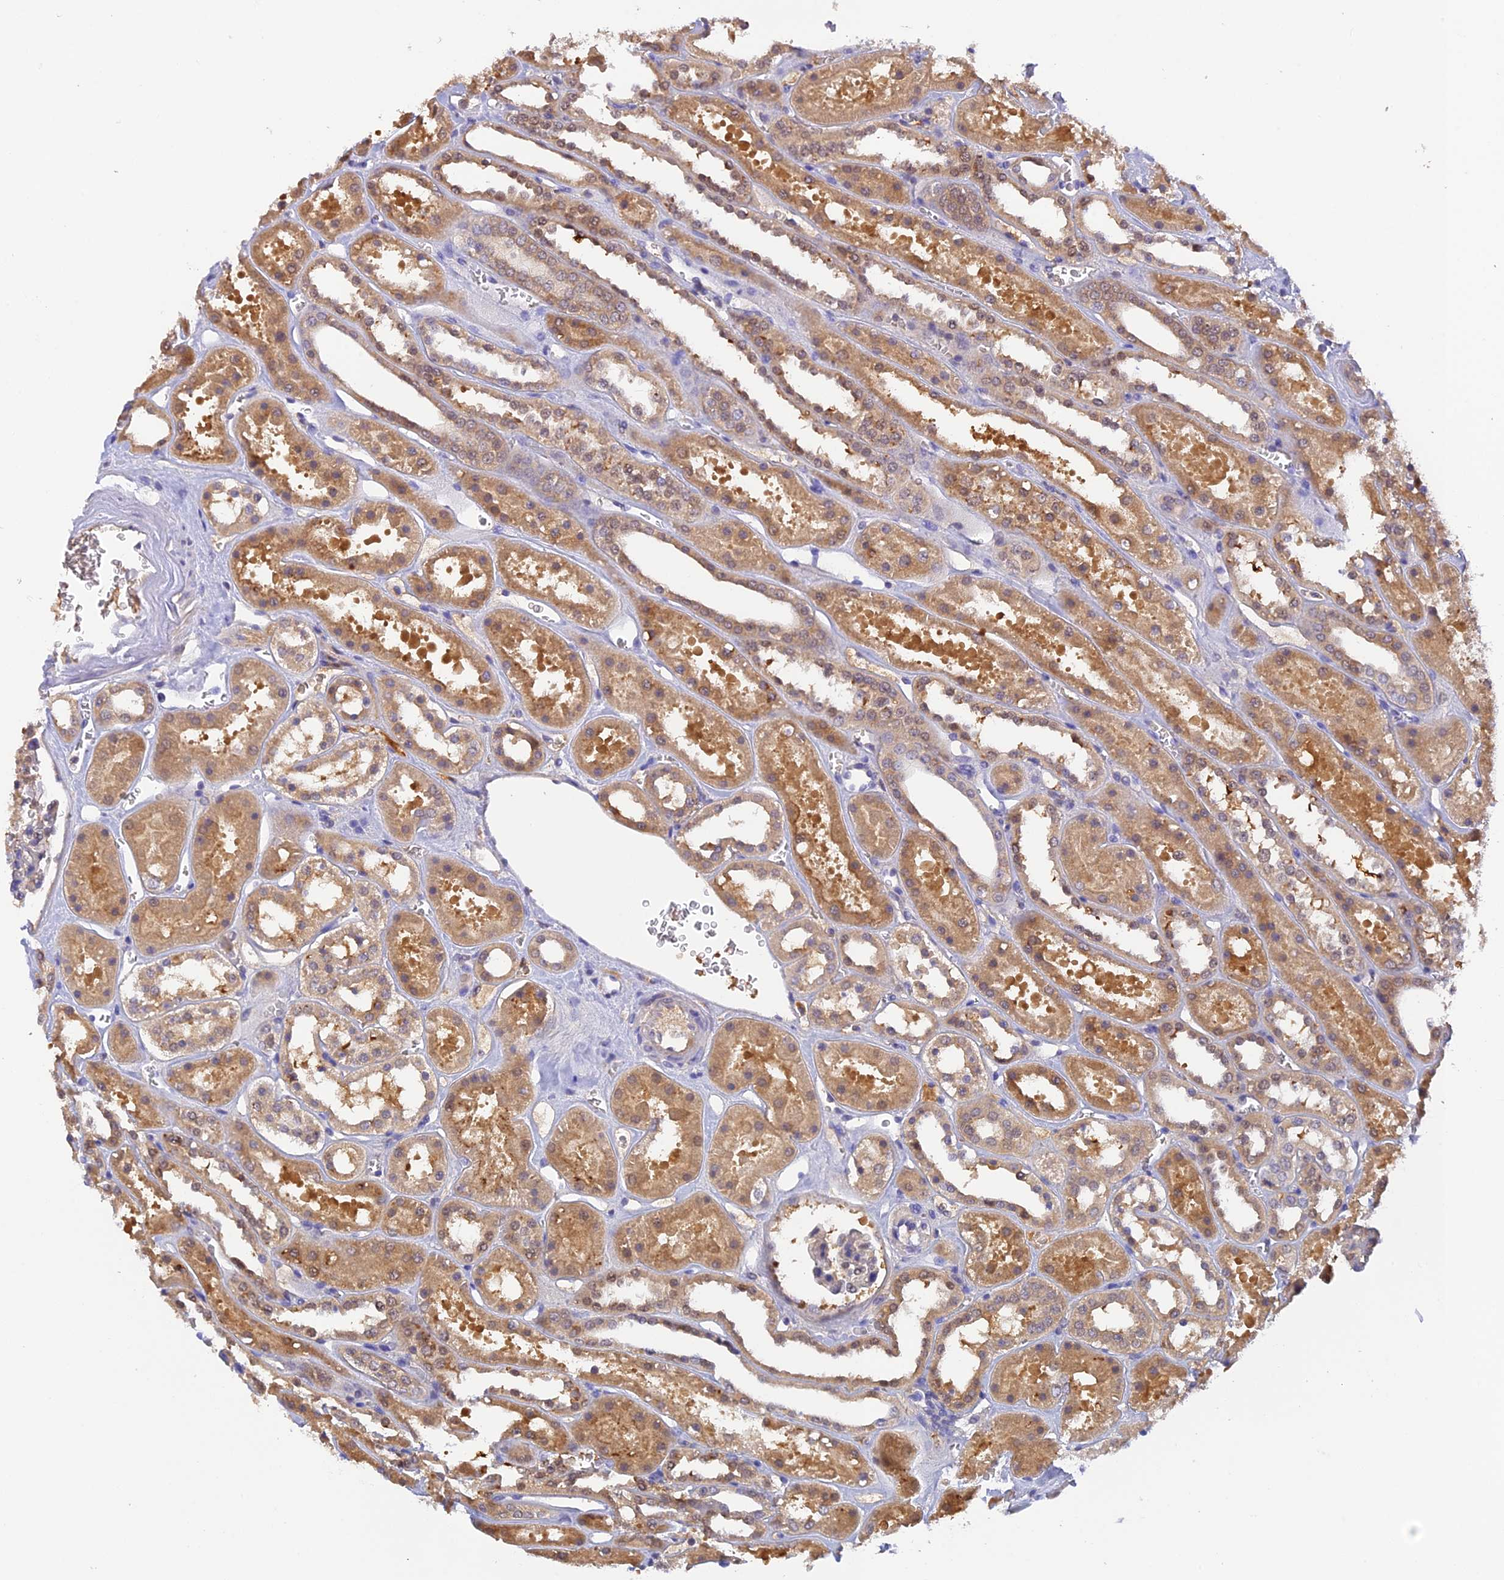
{"staining": {"intensity": "strong", "quantity": "<25%", "location": "cytoplasmic/membranous"}, "tissue": "kidney", "cell_type": "Cells in glomeruli", "image_type": "normal", "snomed": [{"axis": "morphology", "description": "Normal tissue, NOS"}, {"axis": "topography", "description": "Kidney"}], "caption": "Kidney stained with DAB IHC demonstrates medium levels of strong cytoplasmic/membranous expression in approximately <25% of cells in glomeruli. Nuclei are stained in blue.", "gene": "HDHD2", "patient": {"sex": "female", "age": 41}}